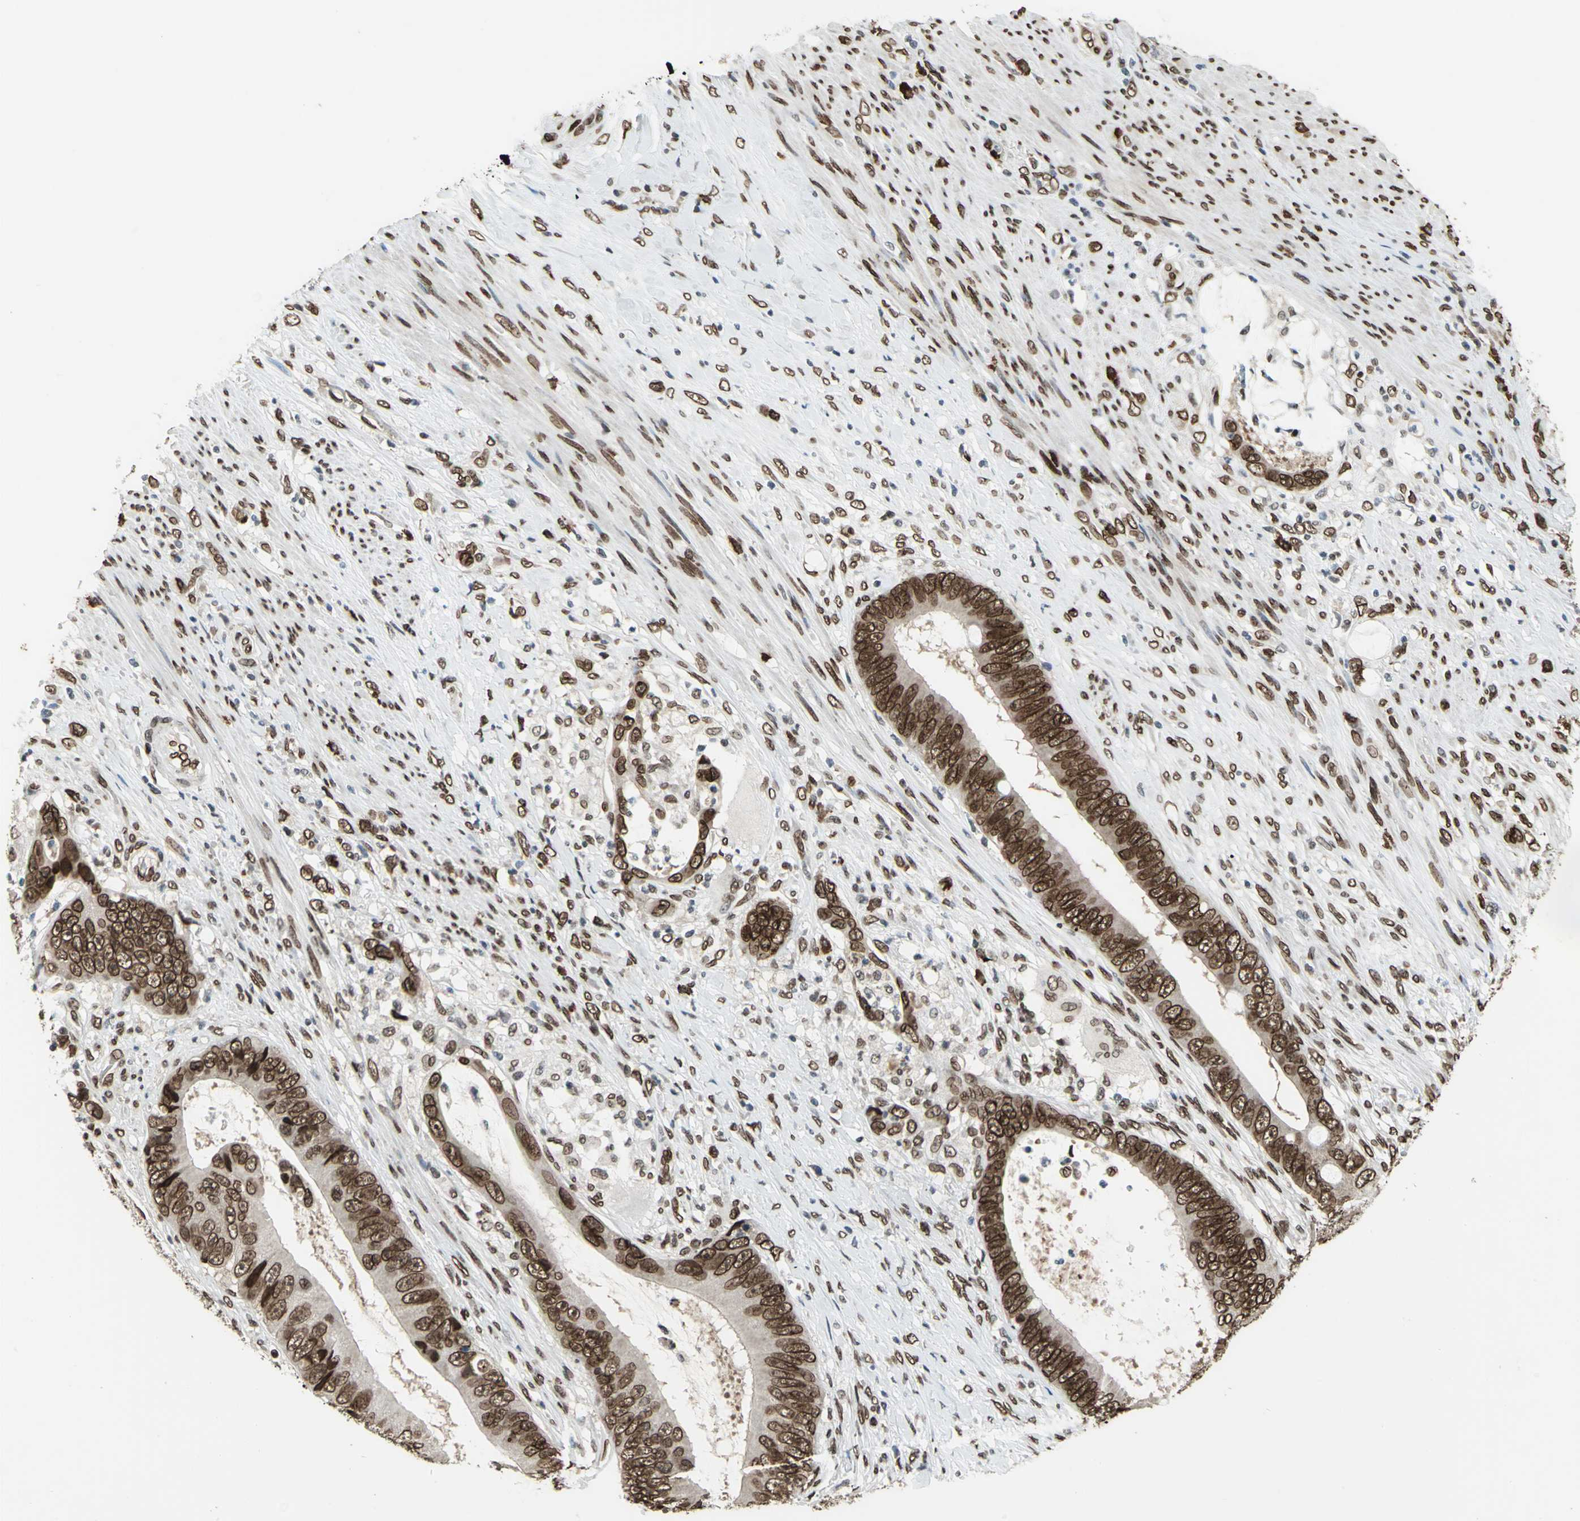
{"staining": {"intensity": "strong", "quantity": ">75%", "location": "cytoplasmic/membranous,nuclear"}, "tissue": "colorectal cancer", "cell_type": "Tumor cells", "image_type": "cancer", "snomed": [{"axis": "morphology", "description": "Adenocarcinoma, NOS"}, {"axis": "topography", "description": "Rectum"}], "caption": "Human colorectal adenocarcinoma stained for a protein (brown) demonstrates strong cytoplasmic/membranous and nuclear positive expression in approximately >75% of tumor cells.", "gene": "ISY1", "patient": {"sex": "female", "age": 77}}